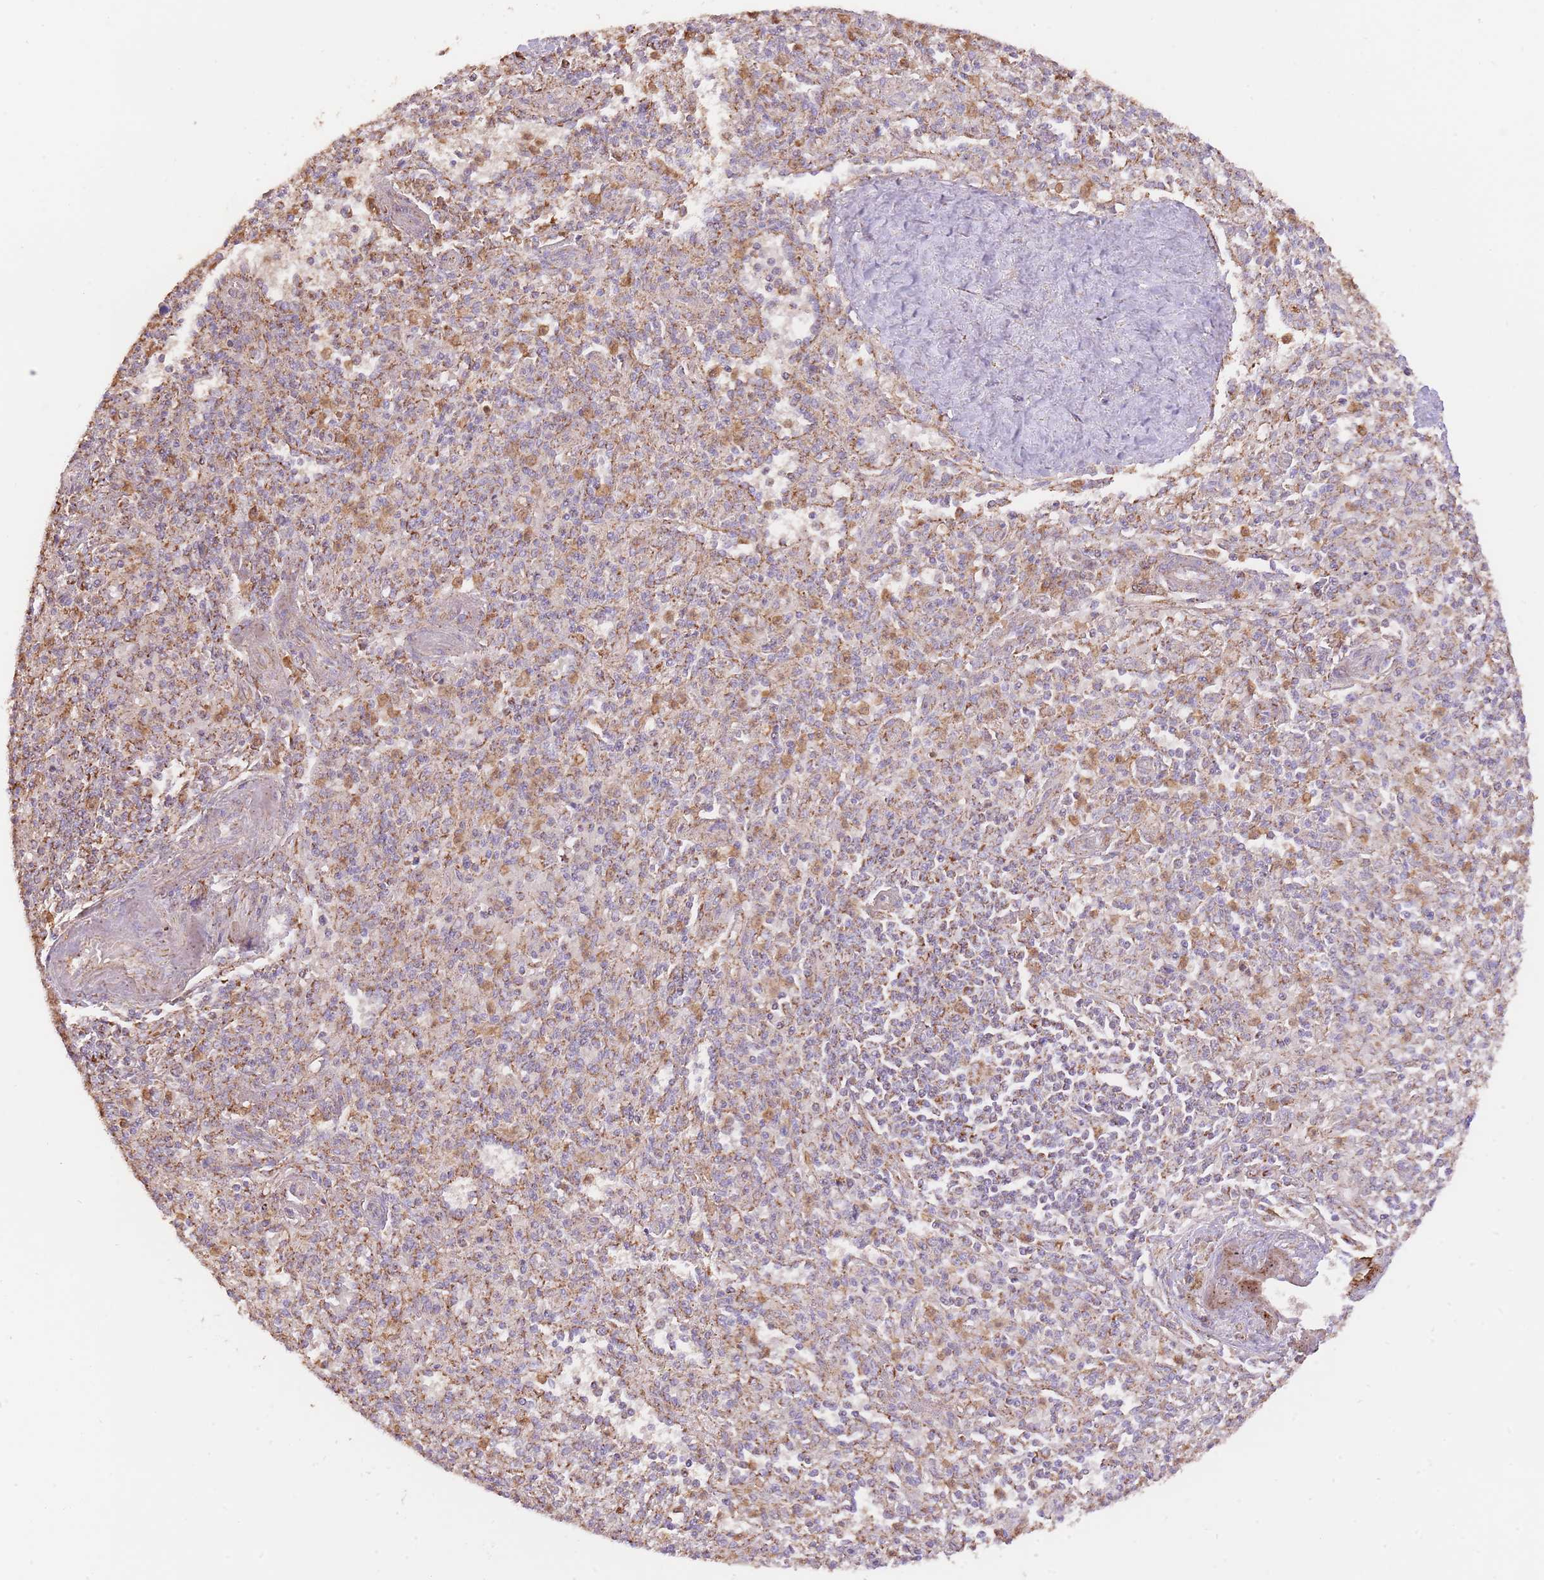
{"staining": {"intensity": "moderate", "quantity": "<25%", "location": "cytoplasmic/membranous"}, "tissue": "spleen", "cell_type": "Cells in red pulp", "image_type": "normal", "snomed": [{"axis": "morphology", "description": "Normal tissue, NOS"}, {"axis": "topography", "description": "Spleen"}], "caption": "An immunohistochemistry (IHC) photomicrograph of unremarkable tissue is shown. Protein staining in brown labels moderate cytoplasmic/membranous positivity in spleen within cells in red pulp. The protein is shown in brown color, while the nuclei are stained blue.", "gene": "PREP", "patient": {"sex": "female", "age": 70}}